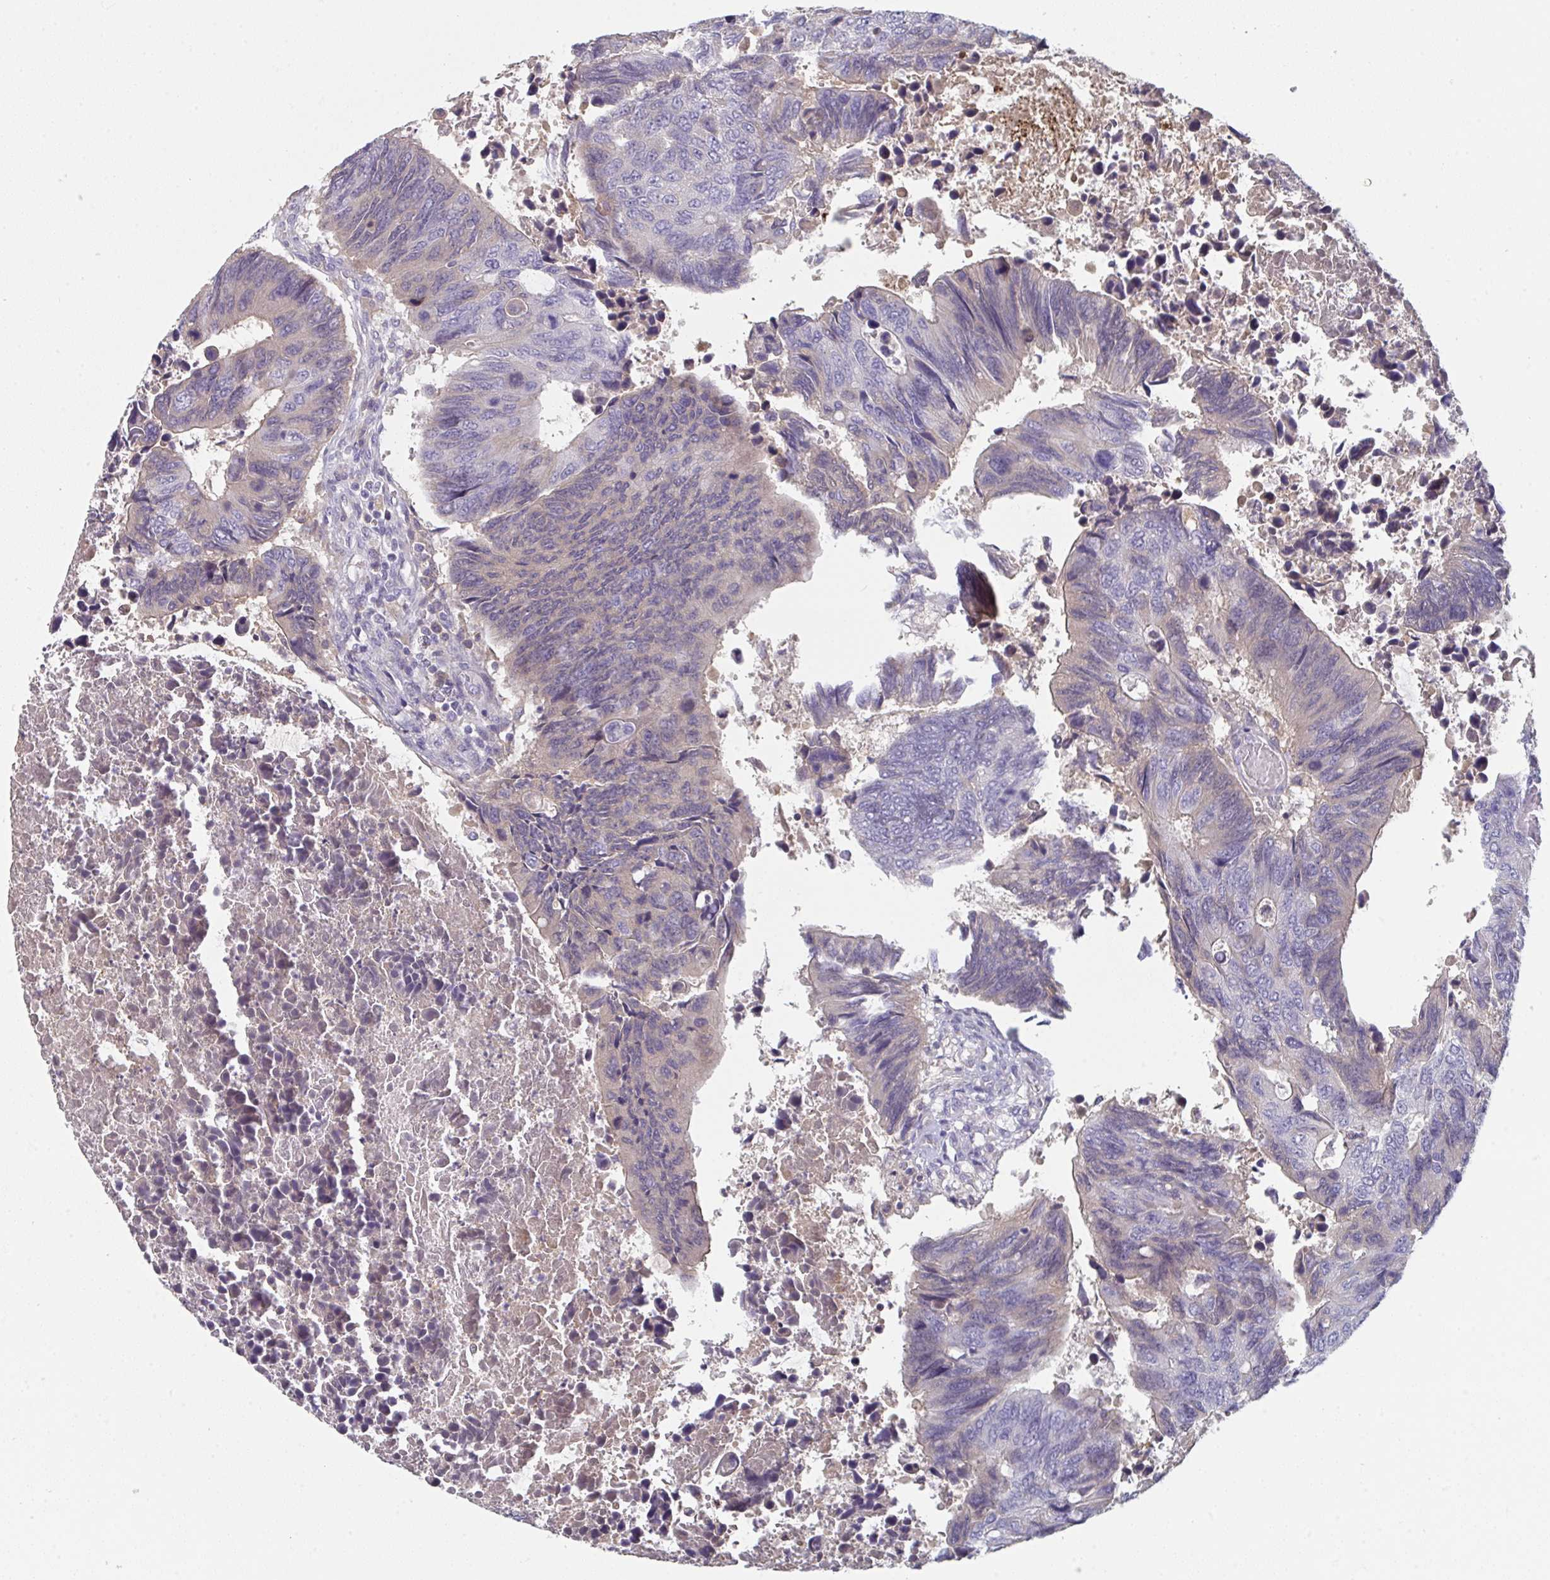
{"staining": {"intensity": "negative", "quantity": "none", "location": "none"}, "tissue": "colorectal cancer", "cell_type": "Tumor cells", "image_type": "cancer", "snomed": [{"axis": "morphology", "description": "Adenocarcinoma, NOS"}, {"axis": "topography", "description": "Colon"}], "caption": "Human colorectal adenocarcinoma stained for a protein using immunohistochemistry (IHC) displays no expression in tumor cells.", "gene": "HGFAC", "patient": {"sex": "male", "age": 87}}